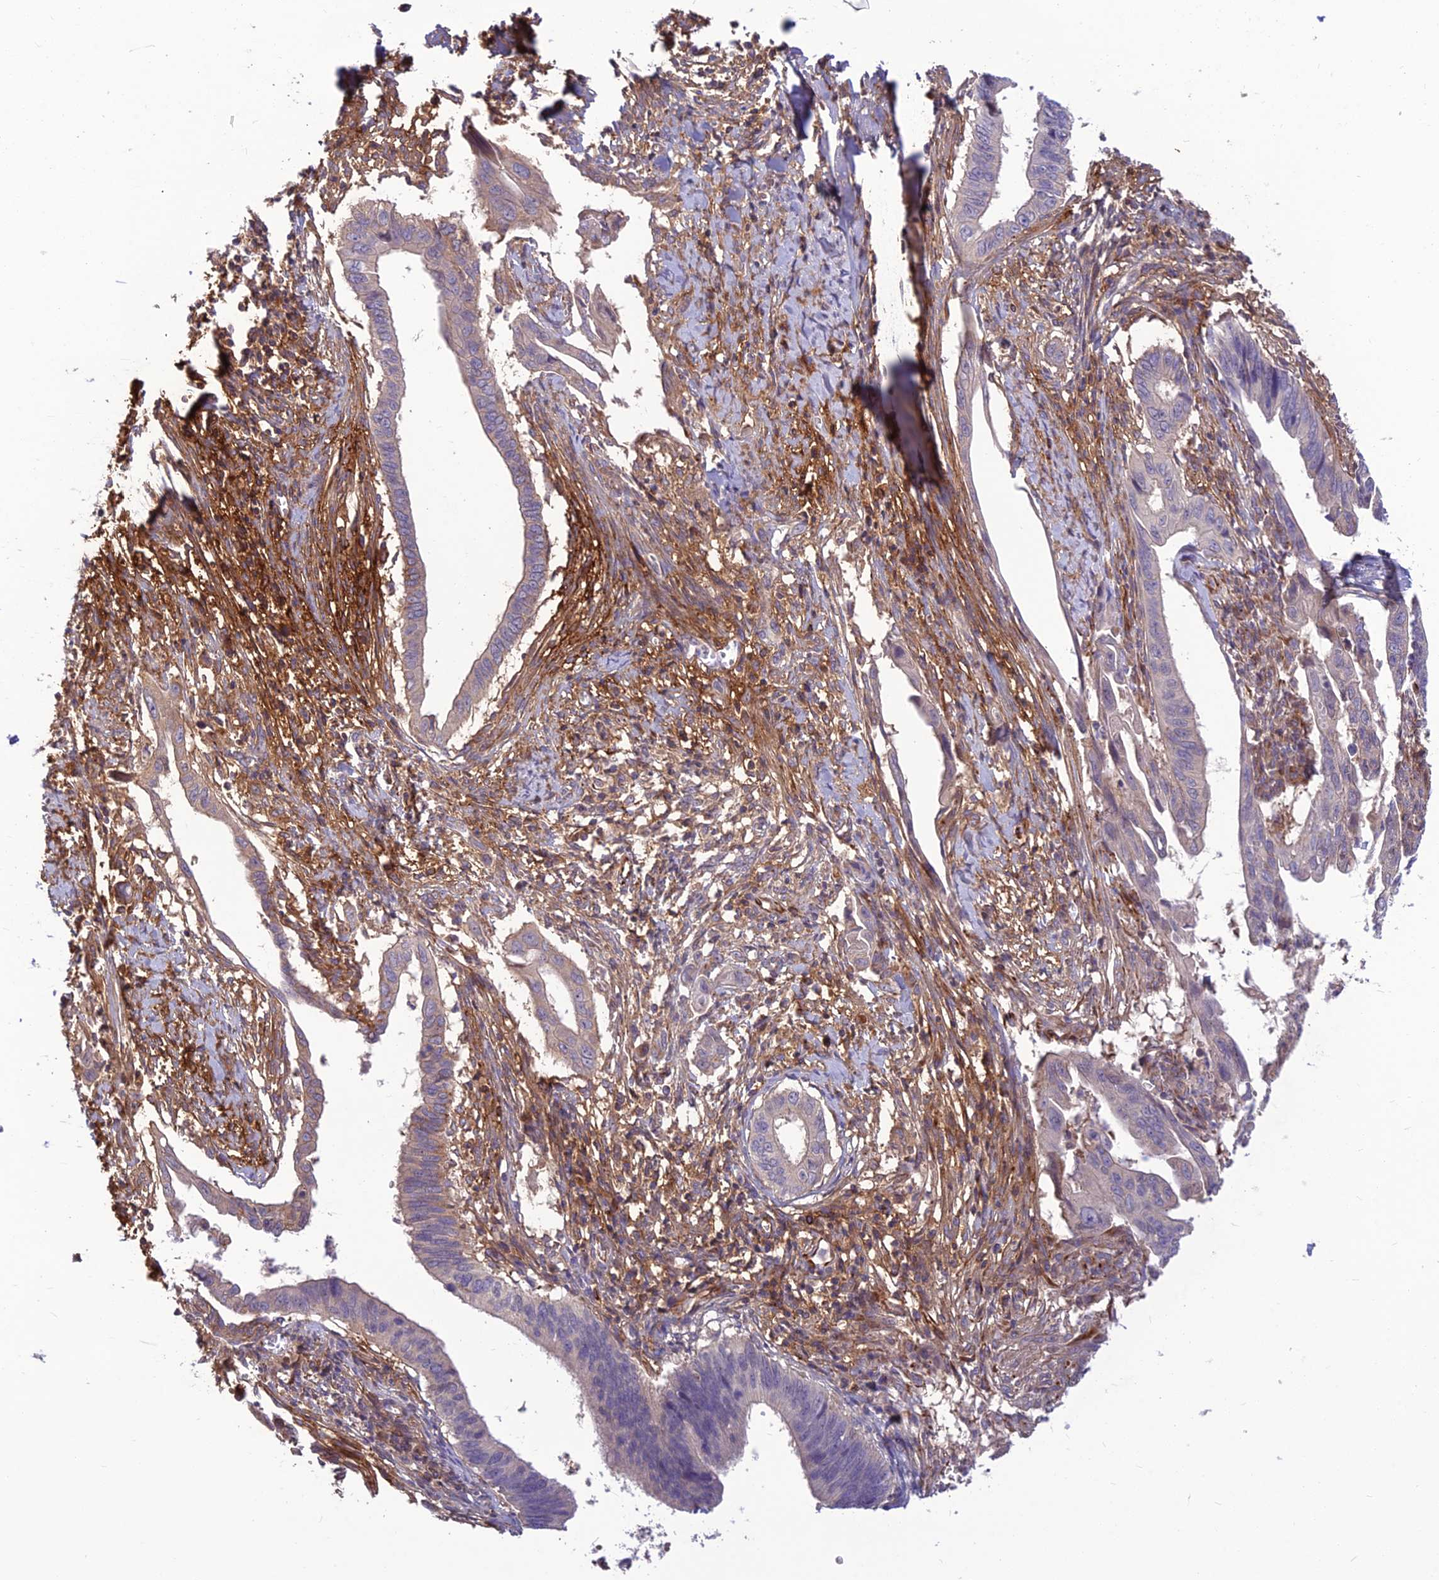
{"staining": {"intensity": "negative", "quantity": "none", "location": "none"}, "tissue": "cervical cancer", "cell_type": "Tumor cells", "image_type": "cancer", "snomed": [{"axis": "morphology", "description": "Adenocarcinoma, NOS"}, {"axis": "topography", "description": "Cervix"}], "caption": "Protein analysis of adenocarcinoma (cervical) demonstrates no significant staining in tumor cells.", "gene": "ST8SIA5", "patient": {"sex": "female", "age": 42}}